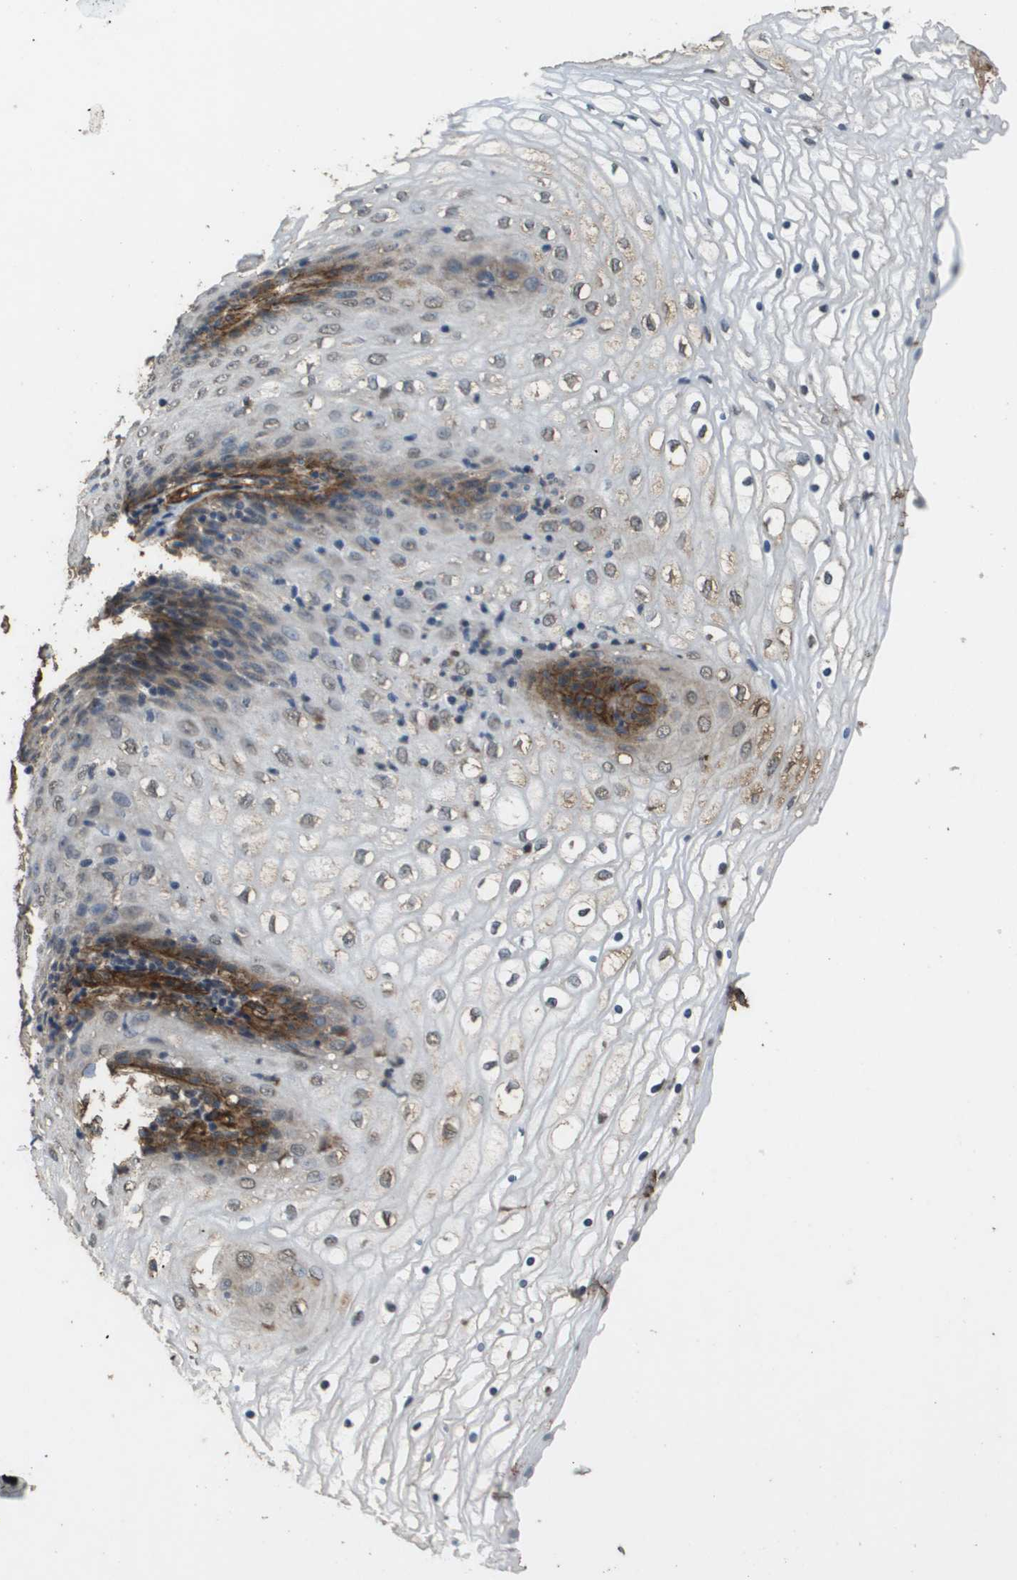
{"staining": {"intensity": "moderate", "quantity": "<25%", "location": "cytoplasmic/membranous"}, "tissue": "vagina", "cell_type": "Squamous epithelial cells", "image_type": "normal", "snomed": [{"axis": "morphology", "description": "Normal tissue, NOS"}, {"axis": "topography", "description": "Vagina"}], "caption": "High-magnification brightfield microscopy of benign vagina stained with DAB (brown) and counterstained with hematoxylin (blue). squamous epithelial cells exhibit moderate cytoplasmic/membranous staining is appreciated in approximately<25% of cells.", "gene": "AAMP", "patient": {"sex": "female", "age": 34}}